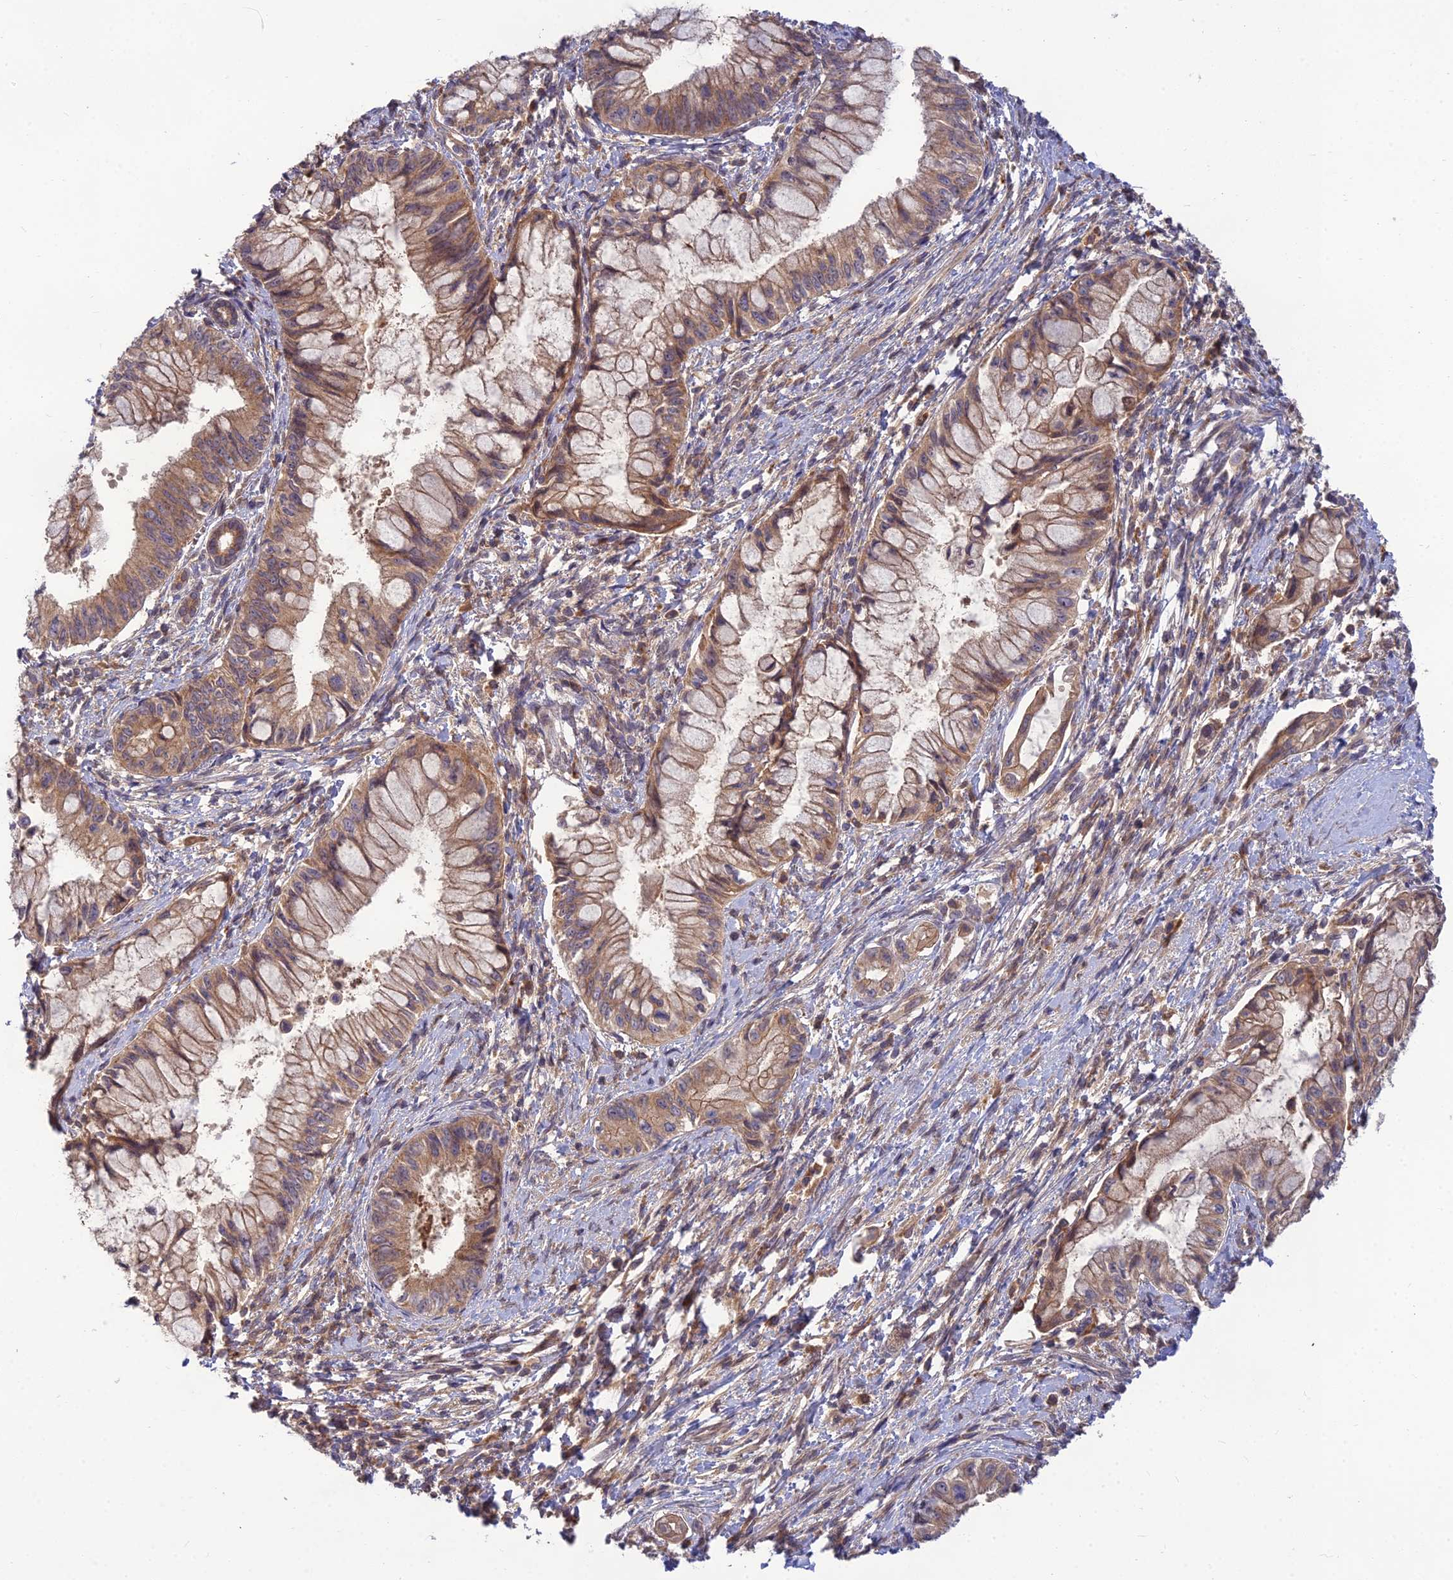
{"staining": {"intensity": "moderate", "quantity": ">75%", "location": "cytoplasmic/membranous"}, "tissue": "pancreatic cancer", "cell_type": "Tumor cells", "image_type": "cancer", "snomed": [{"axis": "morphology", "description": "Adenocarcinoma, NOS"}, {"axis": "topography", "description": "Pancreas"}], "caption": "An IHC micrograph of neoplastic tissue is shown. Protein staining in brown shows moderate cytoplasmic/membranous positivity in pancreatic cancer (adenocarcinoma) within tumor cells.", "gene": "FAM151B", "patient": {"sex": "male", "age": 48}}